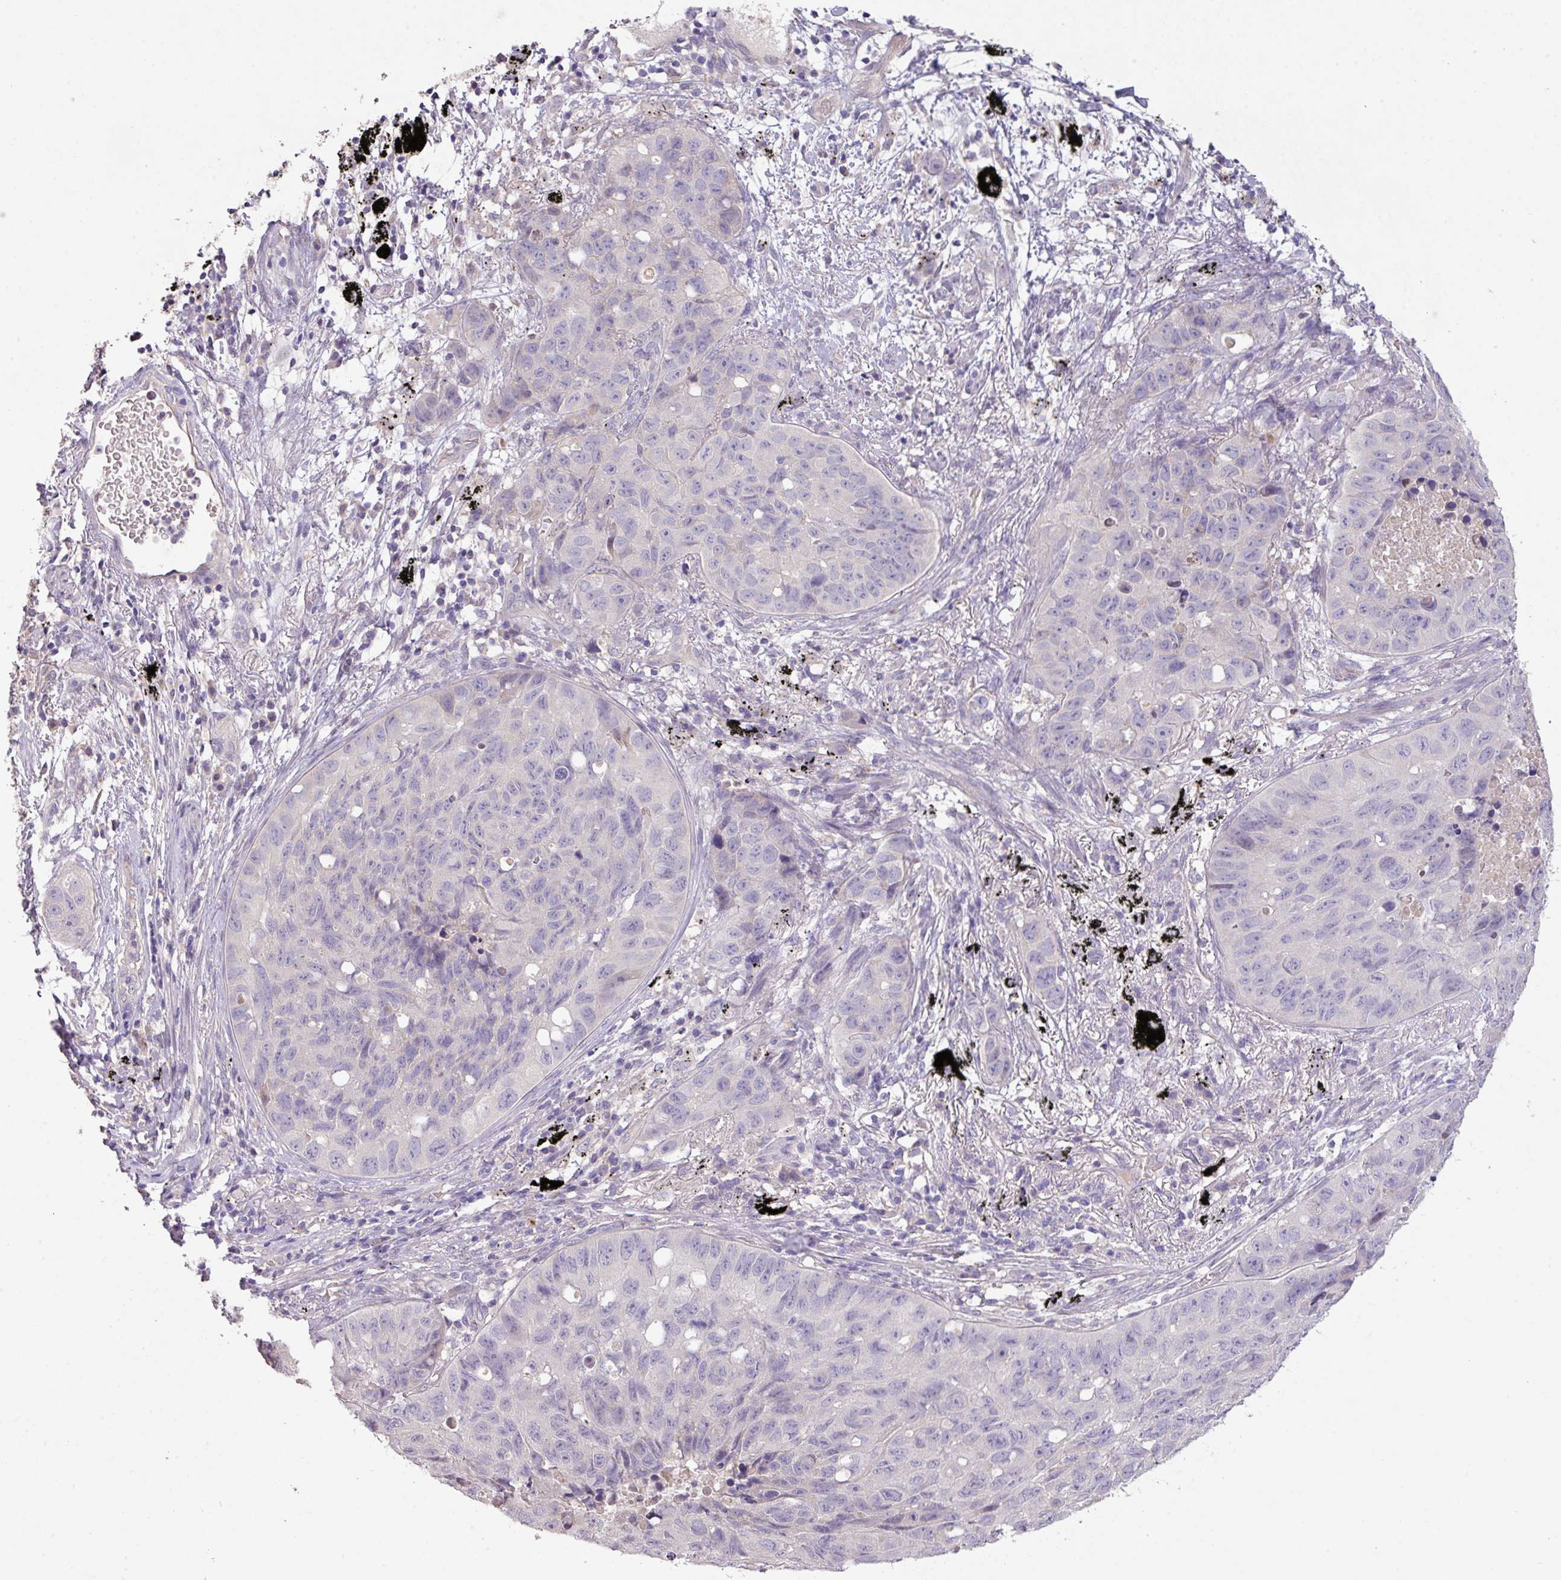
{"staining": {"intensity": "negative", "quantity": "none", "location": "none"}, "tissue": "lung cancer", "cell_type": "Tumor cells", "image_type": "cancer", "snomed": [{"axis": "morphology", "description": "Squamous cell carcinoma, NOS"}, {"axis": "topography", "description": "Lung"}], "caption": "Lung cancer stained for a protein using immunohistochemistry (IHC) shows no staining tumor cells.", "gene": "PRADC1", "patient": {"sex": "male", "age": 60}}